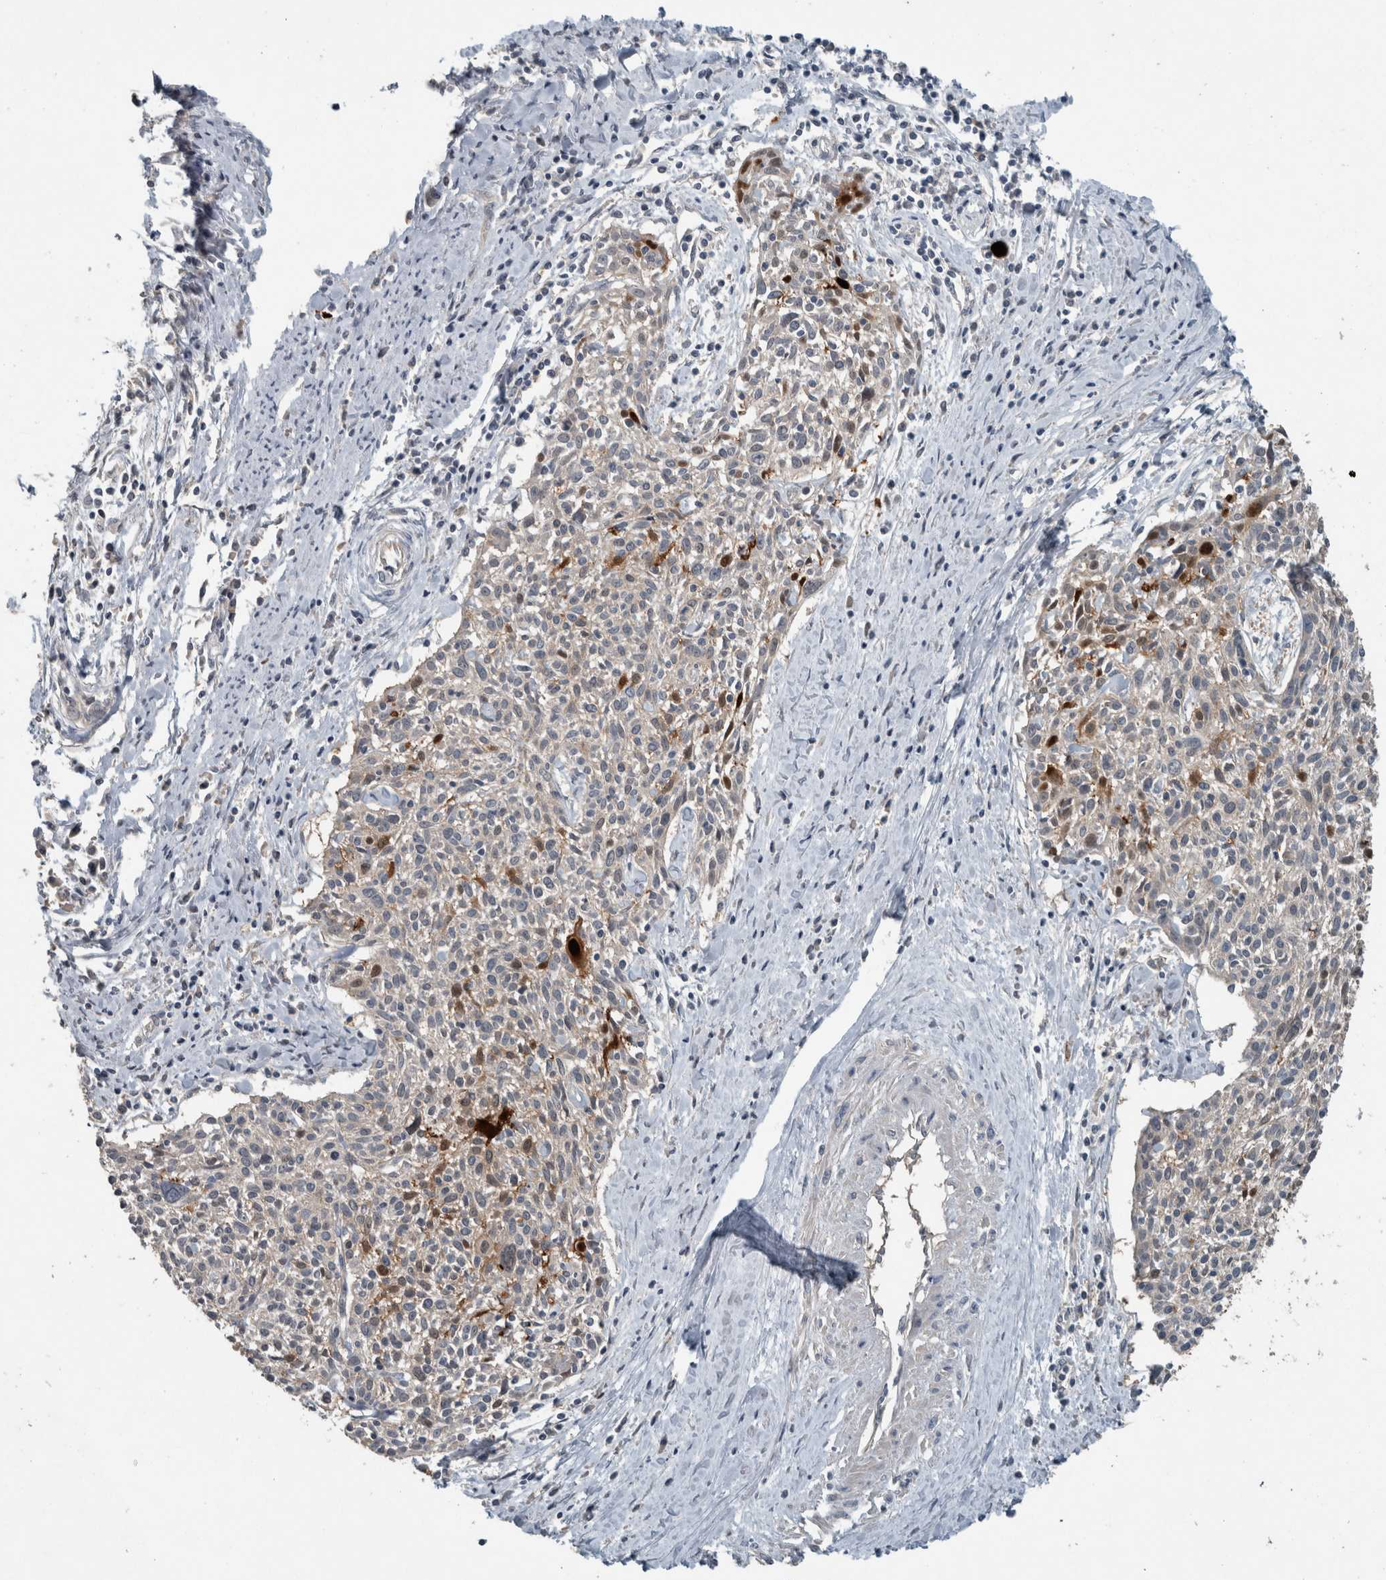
{"staining": {"intensity": "strong", "quantity": "<25%", "location": "cytoplasmic/membranous,nuclear"}, "tissue": "cervical cancer", "cell_type": "Tumor cells", "image_type": "cancer", "snomed": [{"axis": "morphology", "description": "Squamous cell carcinoma, NOS"}, {"axis": "topography", "description": "Cervix"}], "caption": "About <25% of tumor cells in human squamous cell carcinoma (cervical) exhibit strong cytoplasmic/membranous and nuclear protein expression as visualized by brown immunohistochemical staining.", "gene": "KNTC1", "patient": {"sex": "female", "age": 51}}